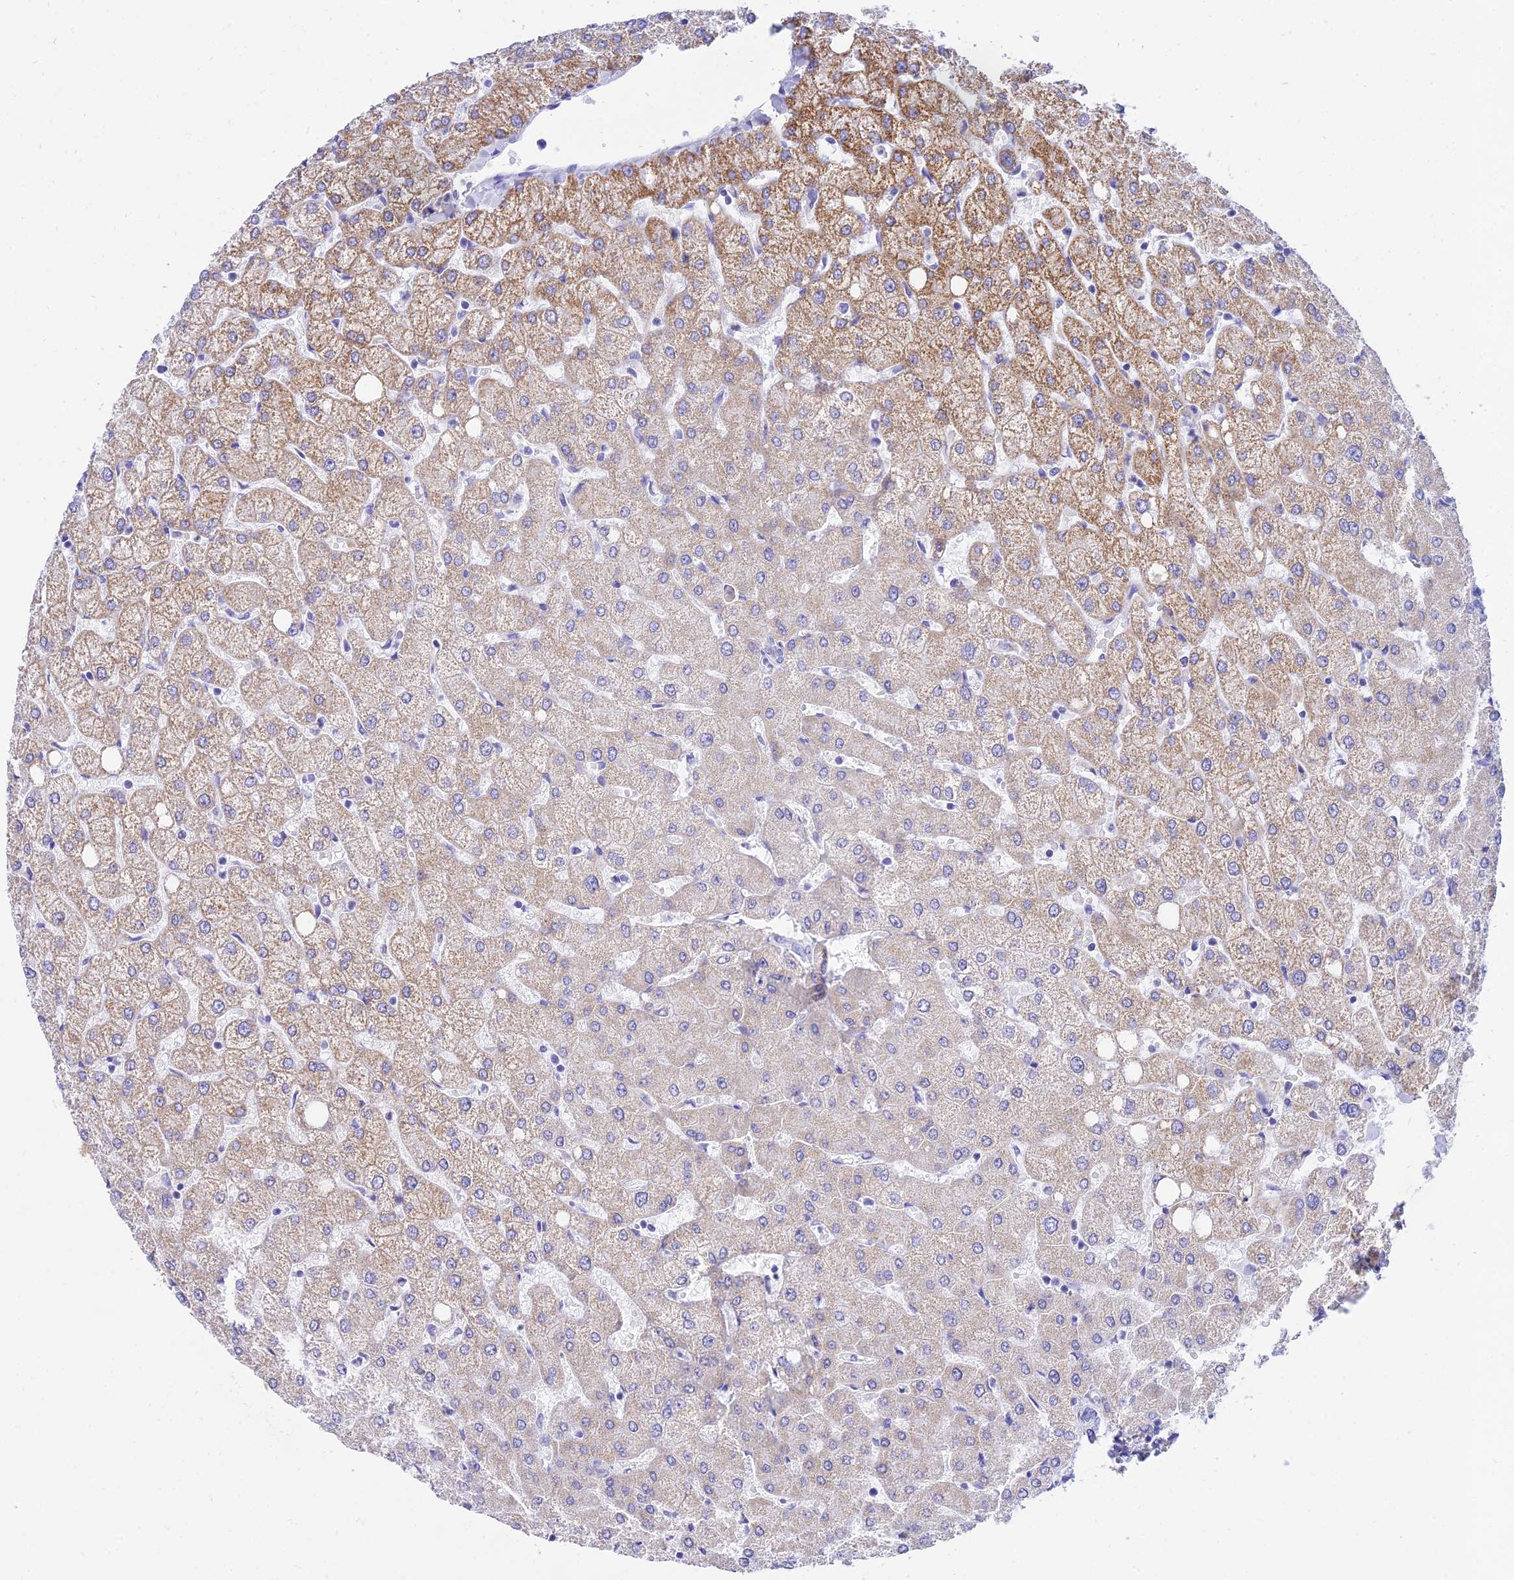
{"staining": {"intensity": "negative", "quantity": "none", "location": "none"}, "tissue": "liver", "cell_type": "Cholangiocytes", "image_type": "normal", "snomed": [{"axis": "morphology", "description": "Normal tissue, NOS"}, {"axis": "topography", "description": "Liver"}], "caption": "Micrograph shows no significant protein staining in cholangiocytes of normal liver. (DAB (3,3'-diaminobenzidine) immunohistochemistry (IHC), high magnification).", "gene": "PKN3", "patient": {"sex": "female", "age": 54}}